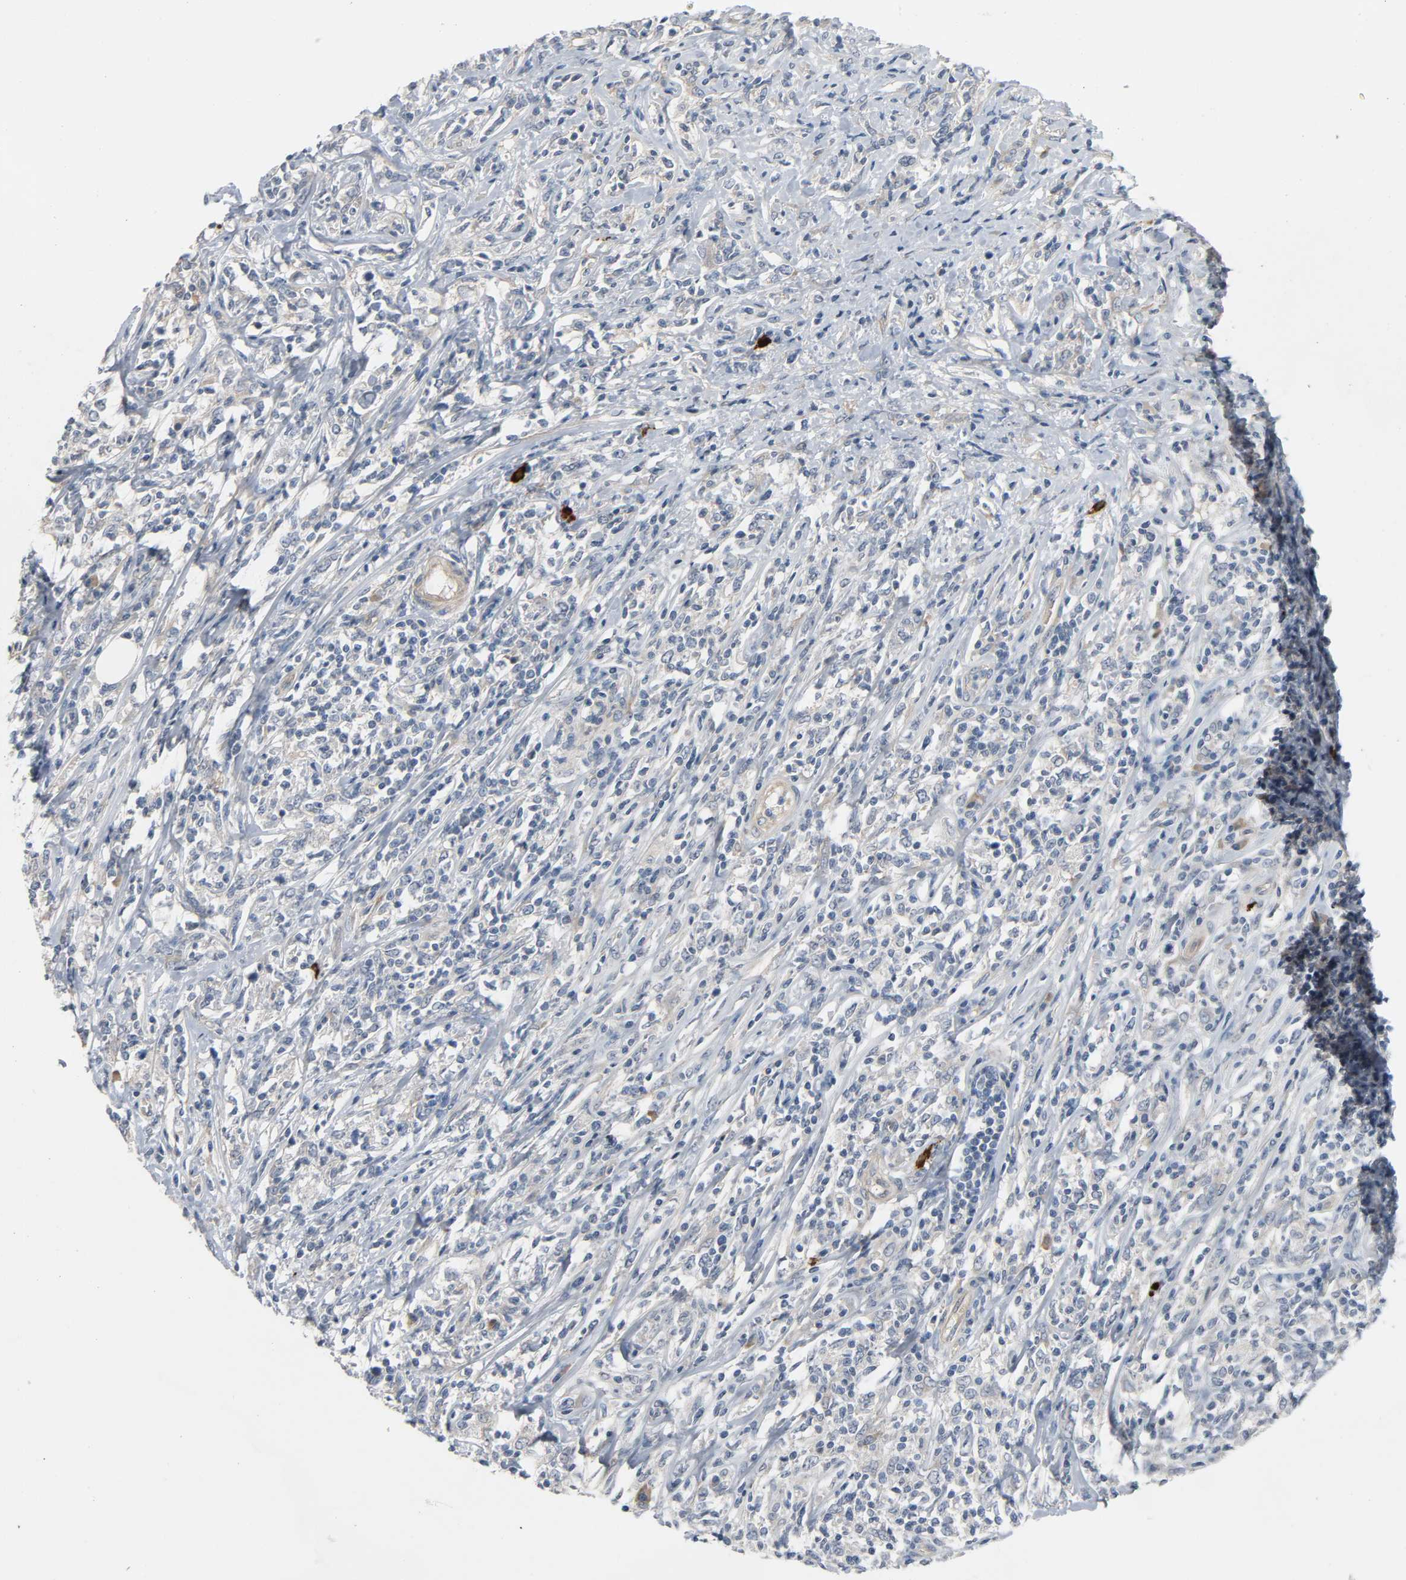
{"staining": {"intensity": "strong", "quantity": "<25%", "location": "cytoplasmic/membranous"}, "tissue": "lymphoma", "cell_type": "Tumor cells", "image_type": "cancer", "snomed": [{"axis": "morphology", "description": "Malignant lymphoma, non-Hodgkin's type, High grade"}, {"axis": "topography", "description": "Lymph node"}], "caption": "Protein staining by IHC reveals strong cytoplasmic/membranous positivity in approximately <25% of tumor cells in high-grade malignant lymphoma, non-Hodgkin's type. (Brightfield microscopy of DAB IHC at high magnification).", "gene": "LIMCH1", "patient": {"sex": "female", "age": 84}}